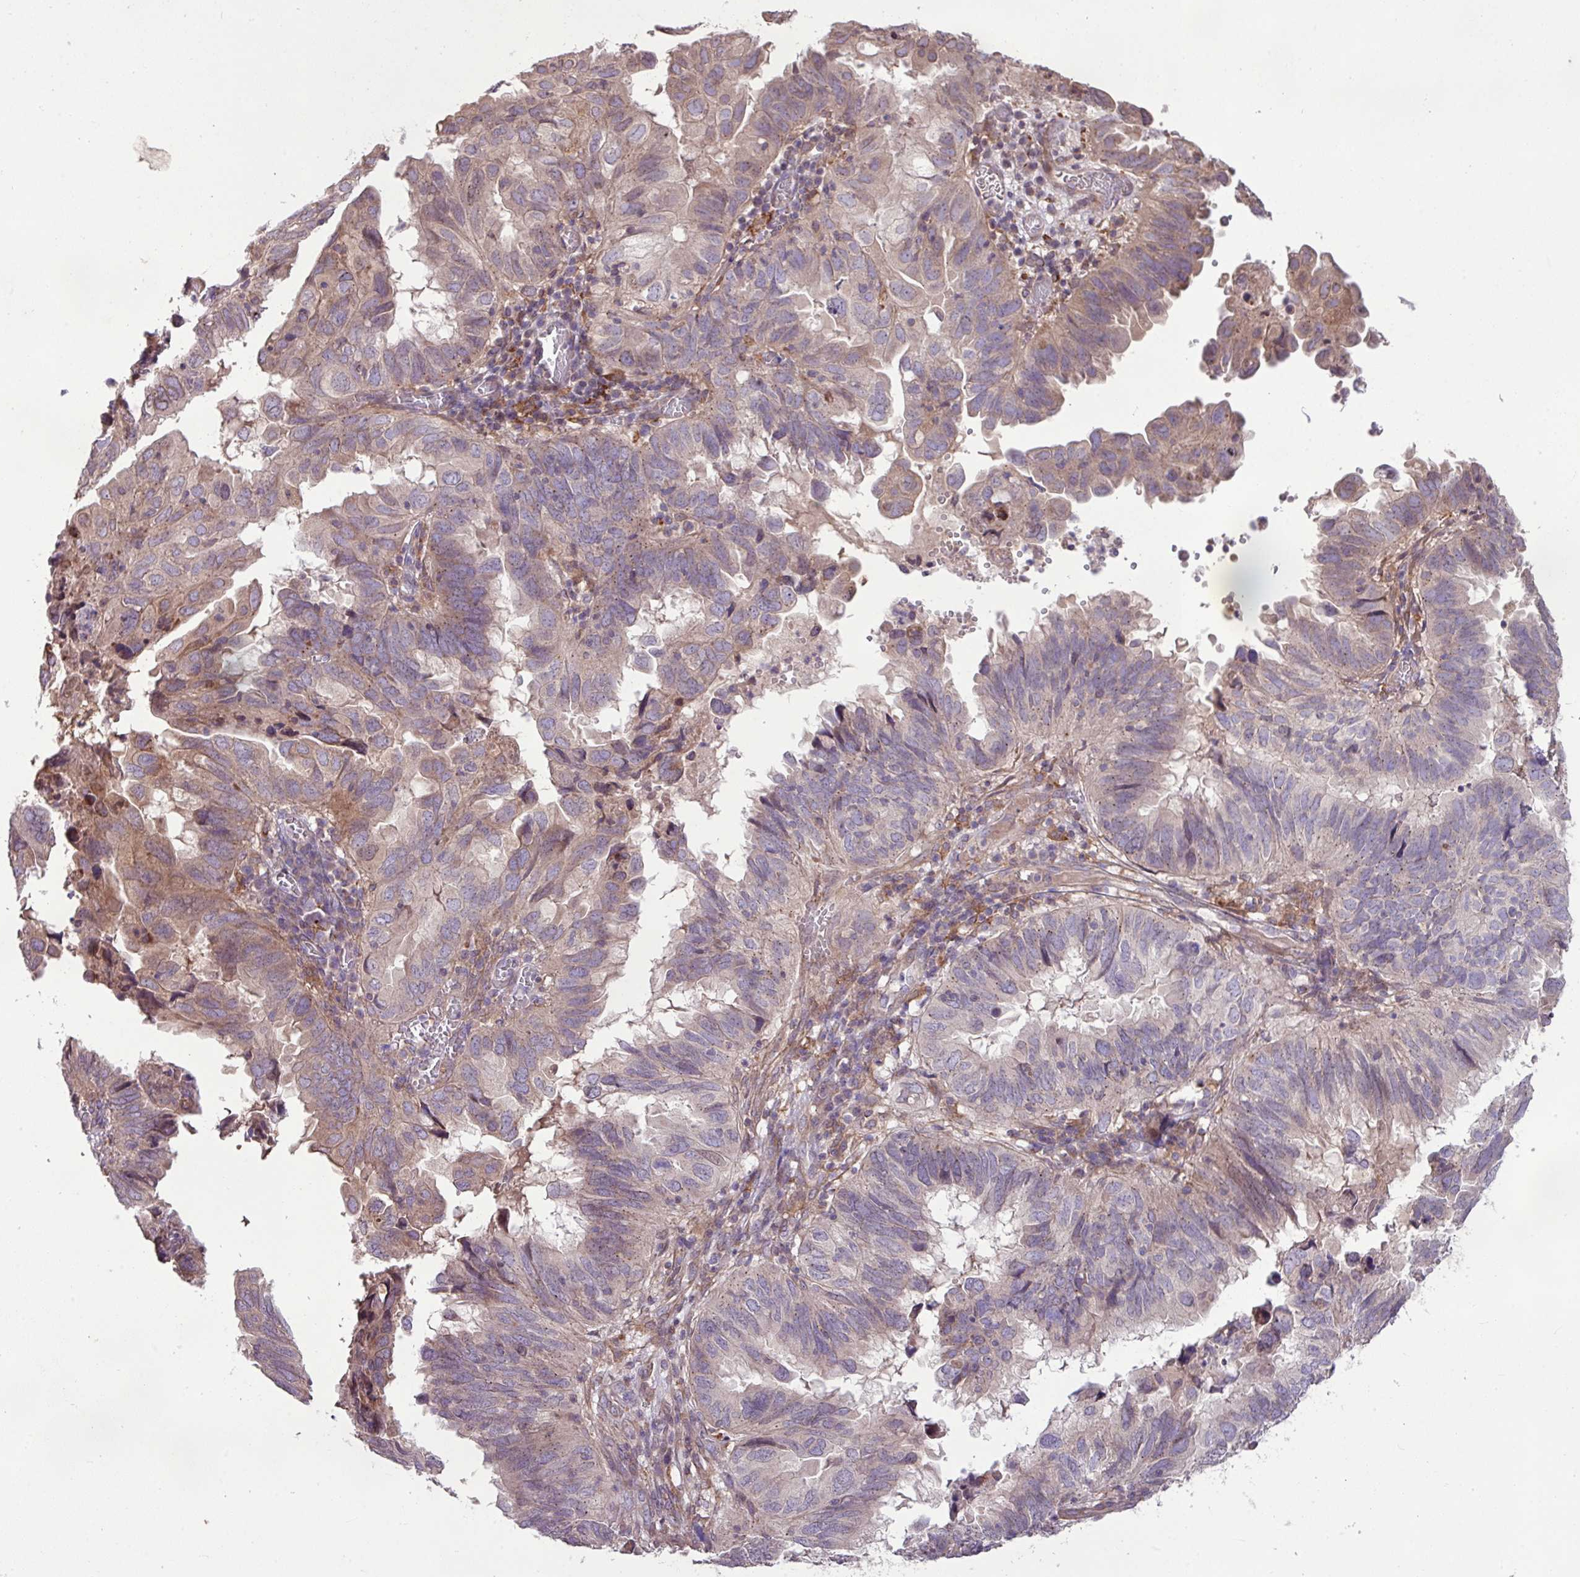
{"staining": {"intensity": "weak", "quantity": "<25%", "location": "cytoplasmic/membranous"}, "tissue": "endometrial cancer", "cell_type": "Tumor cells", "image_type": "cancer", "snomed": [{"axis": "morphology", "description": "Adenocarcinoma, NOS"}, {"axis": "topography", "description": "Uterus"}], "caption": "A high-resolution image shows immunohistochemistry (IHC) staining of endometrial cancer (adenocarcinoma), which reveals no significant staining in tumor cells.", "gene": "ARHGEF25", "patient": {"sex": "female", "age": 77}}